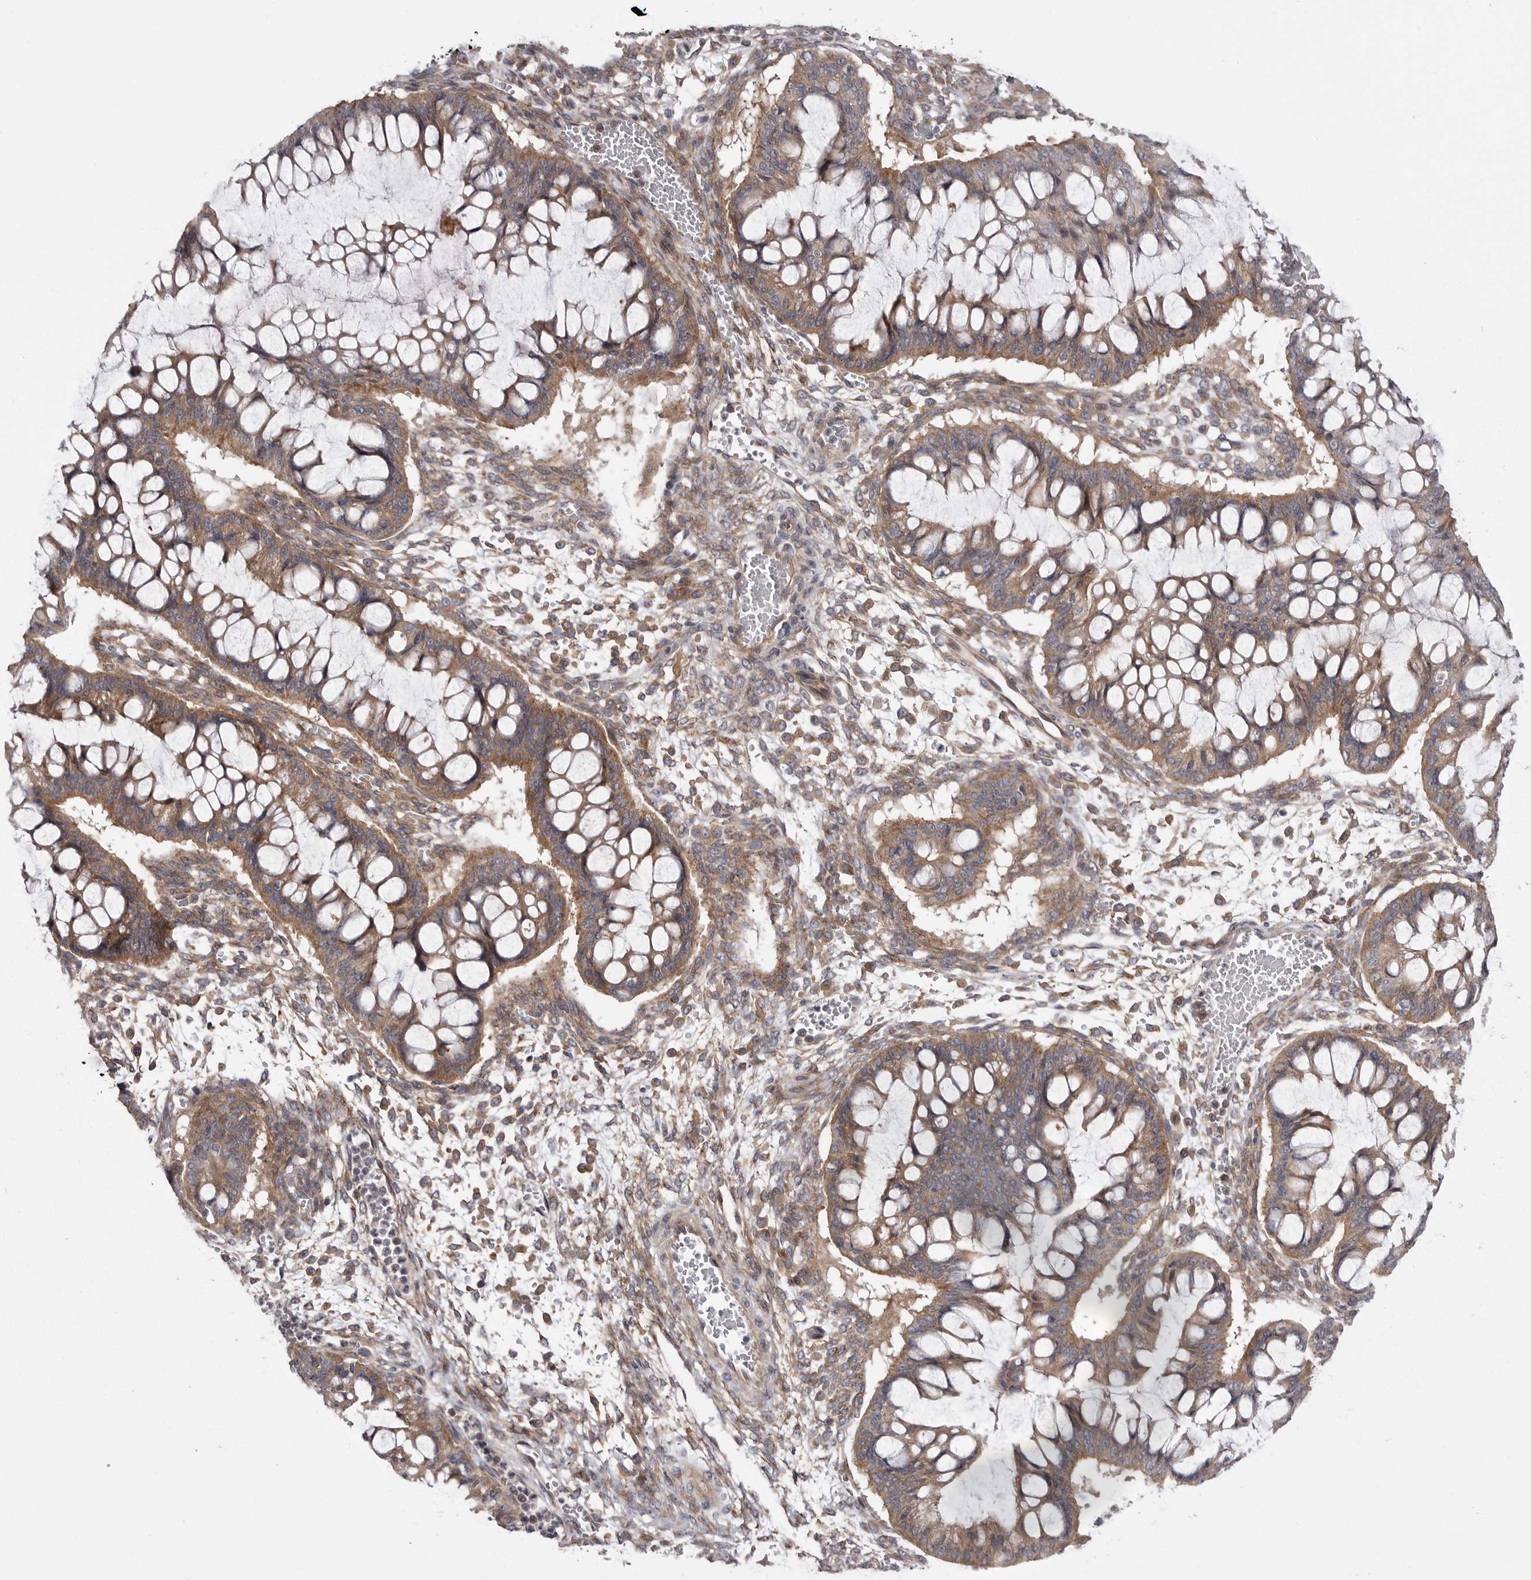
{"staining": {"intensity": "moderate", "quantity": ">75%", "location": "cytoplasmic/membranous"}, "tissue": "ovarian cancer", "cell_type": "Tumor cells", "image_type": "cancer", "snomed": [{"axis": "morphology", "description": "Cystadenocarcinoma, mucinous, NOS"}, {"axis": "topography", "description": "Ovary"}], "caption": "Immunohistochemical staining of ovarian cancer (mucinous cystadenocarcinoma) reveals medium levels of moderate cytoplasmic/membranous protein positivity in about >75% of tumor cells. Using DAB (brown) and hematoxylin (blue) stains, captured at high magnification using brightfield microscopy.", "gene": "OSBPL9", "patient": {"sex": "female", "age": 73}}